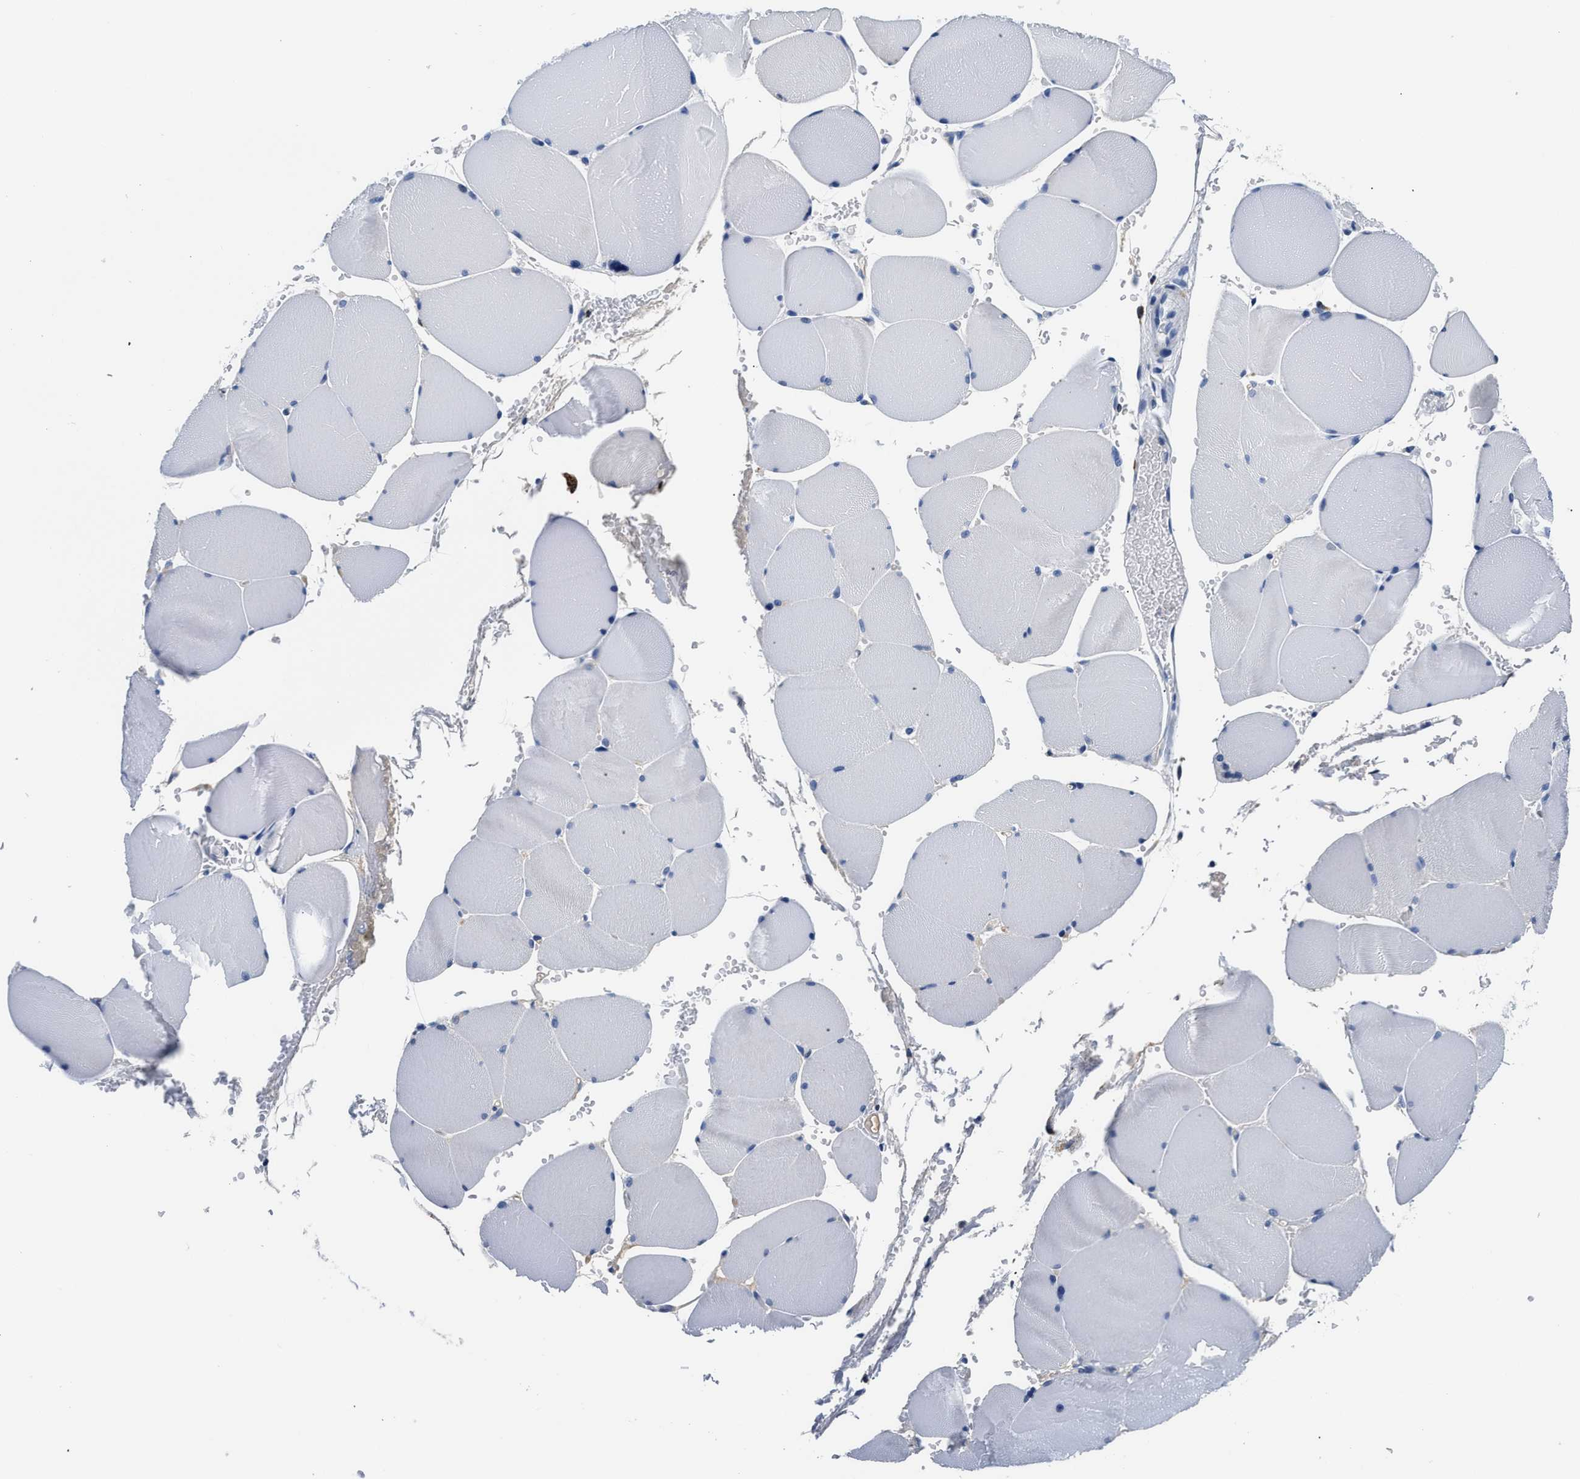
{"staining": {"intensity": "negative", "quantity": "none", "location": "none"}, "tissue": "skeletal muscle", "cell_type": "Myocytes", "image_type": "normal", "snomed": [{"axis": "morphology", "description": "Normal tissue, NOS"}, {"axis": "topography", "description": "Skin"}, {"axis": "topography", "description": "Skeletal muscle"}], "caption": "Immunohistochemistry photomicrograph of normal skeletal muscle: human skeletal muscle stained with DAB shows no significant protein positivity in myocytes.", "gene": "PCK2", "patient": {"sex": "male", "age": 83}}